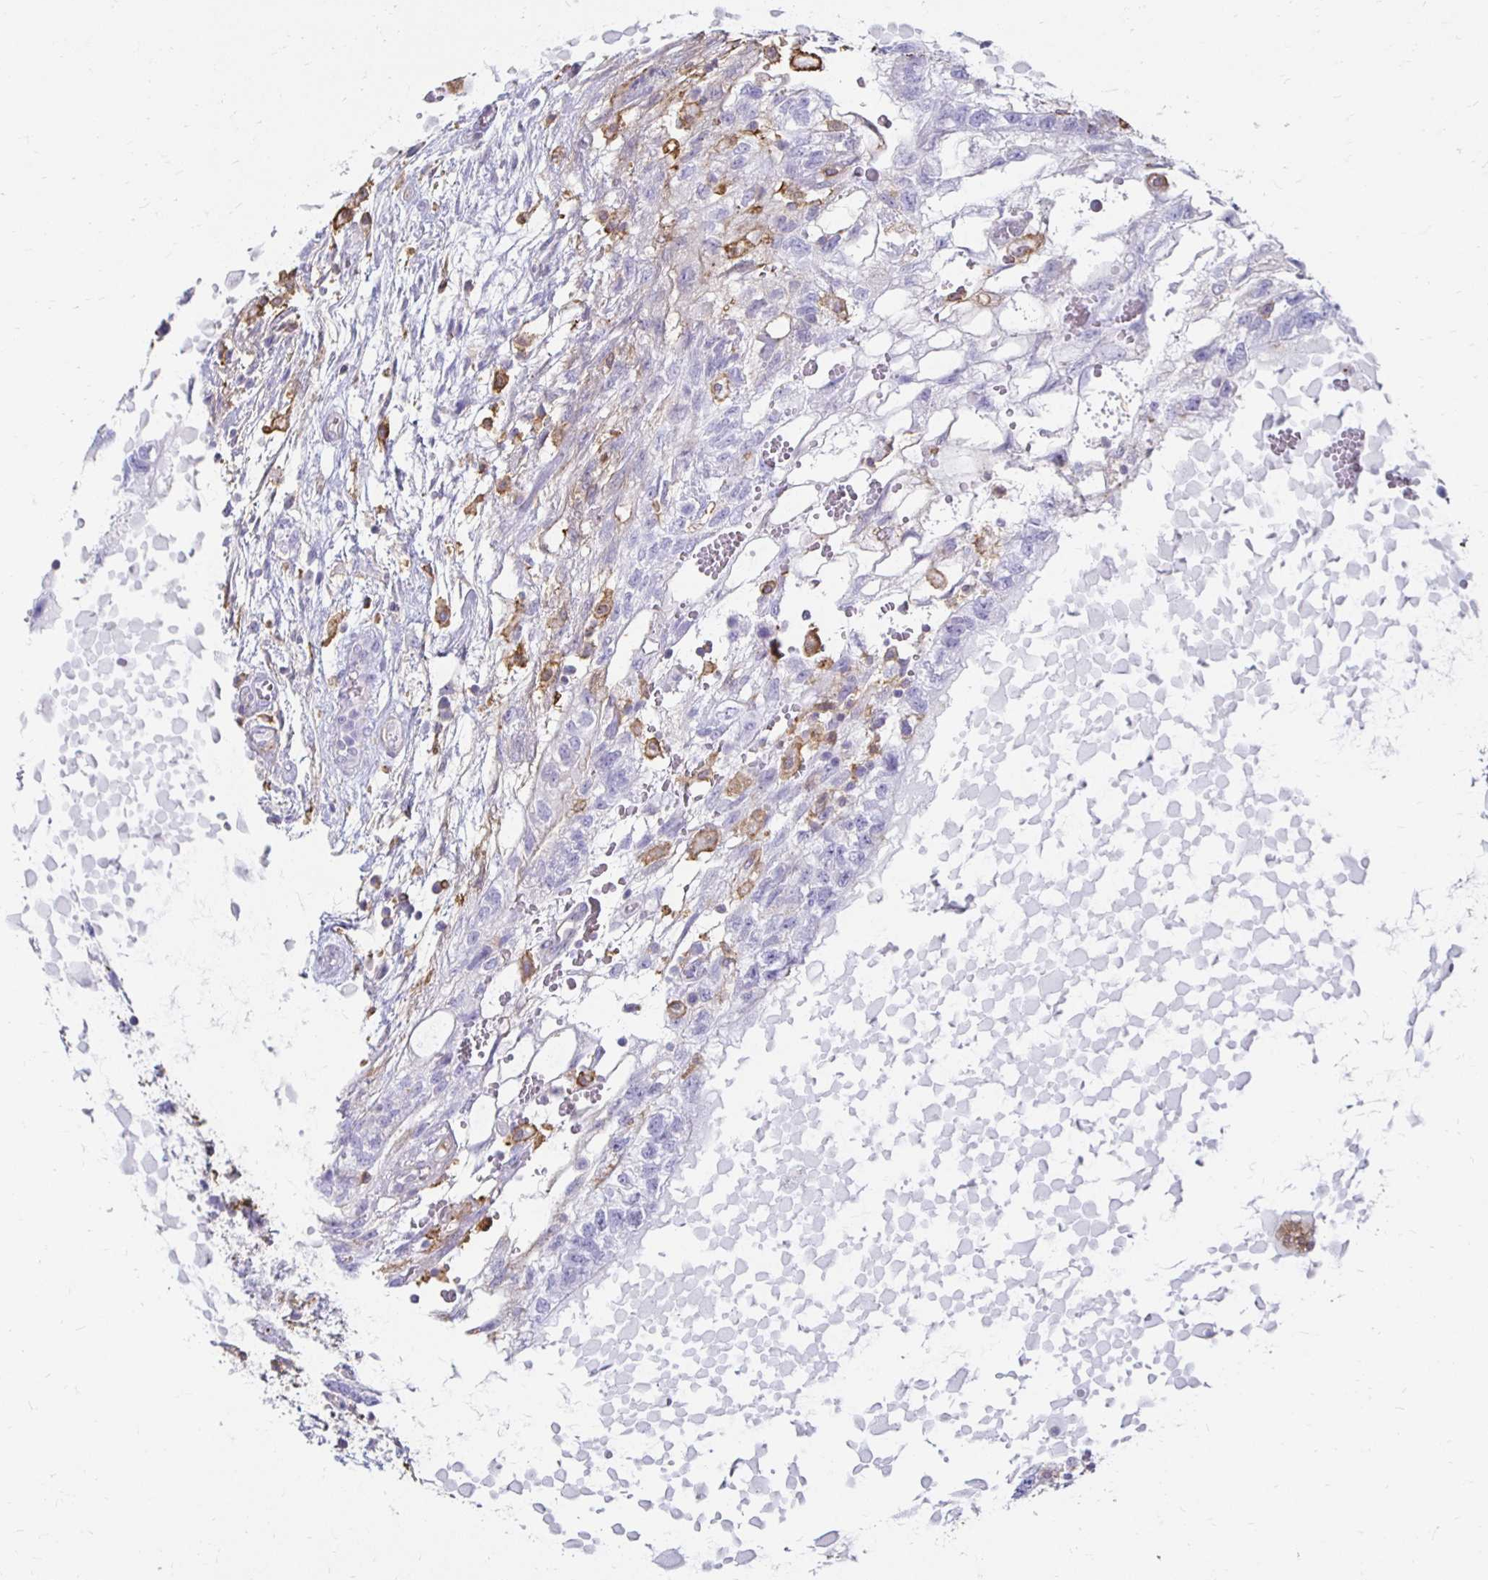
{"staining": {"intensity": "negative", "quantity": "none", "location": "none"}, "tissue": "testis cancer", "cell_type": "Tumor cells", "image_type": "cancer", "snomed": [{"axis": "morphology", "description": "Normal tissue, NOS"}, {"axis": "morphology", "description": "Carcinoma, Embryonal, NOS"}, {"axis": "topography", "description": "Testis"}], "caption": "Tumor cells are negative for brown protein staining in embryonal carcinoma (testis).", "gene": "TAS1R3", "patient": {"sex": "male", "age": 32}}